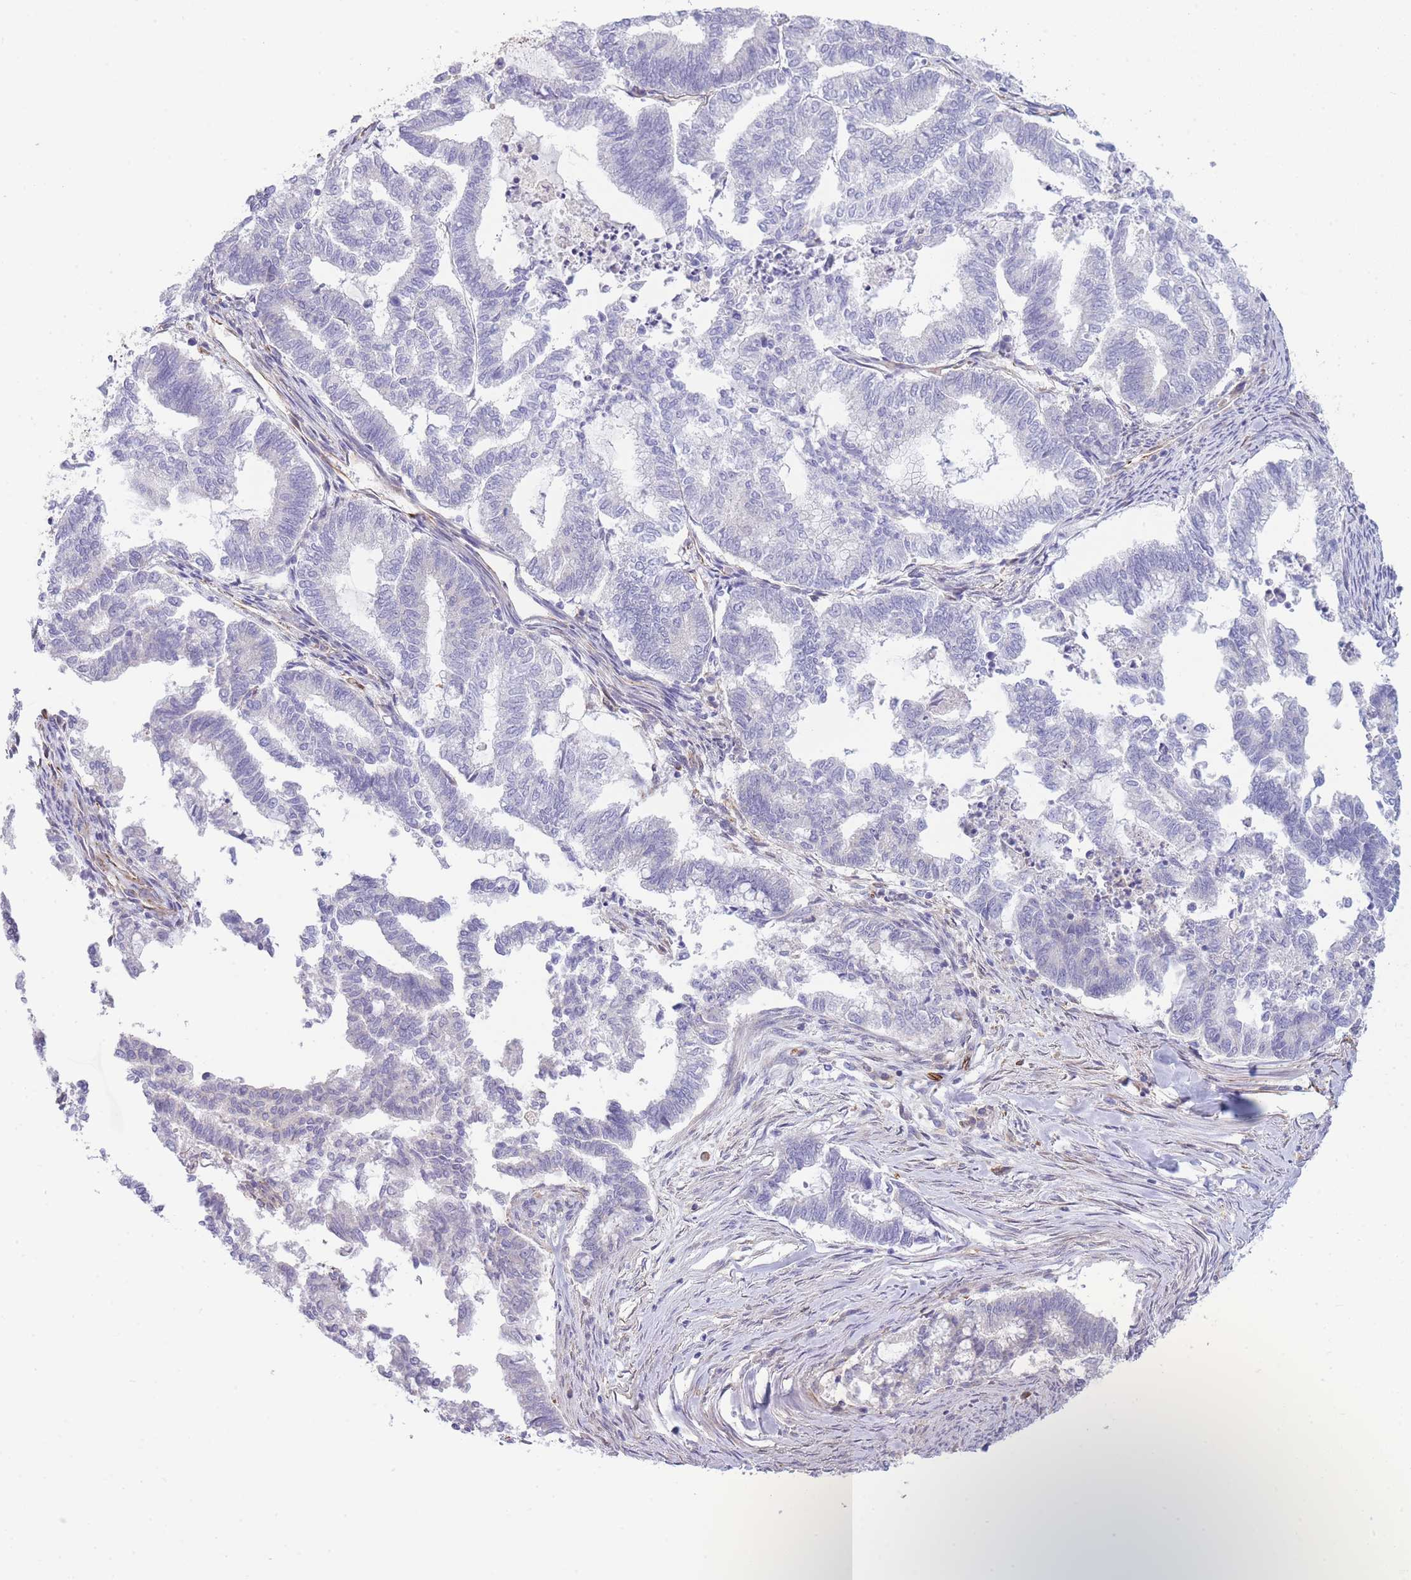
{"staining": {"intensity": "negative", "quantity": "none", "location": "none"}, "tissue": "endometrial cancer", "cell_type": "Tumor cells", "image_type": "cancer", "snomed": [{"axis": "morphology", "description": "Adenocarcinoma, NOS"}, {"axis": "topography", "description": "Endometrium"}], "caption": "DAB (3,3'-diaminobenzidine) immunohistochemical staining of human endometrial cancer demonstrates no significant staining in tumor cells.", "gene": "ECPAS", "patient": {"sex": "female", "age": 79}}